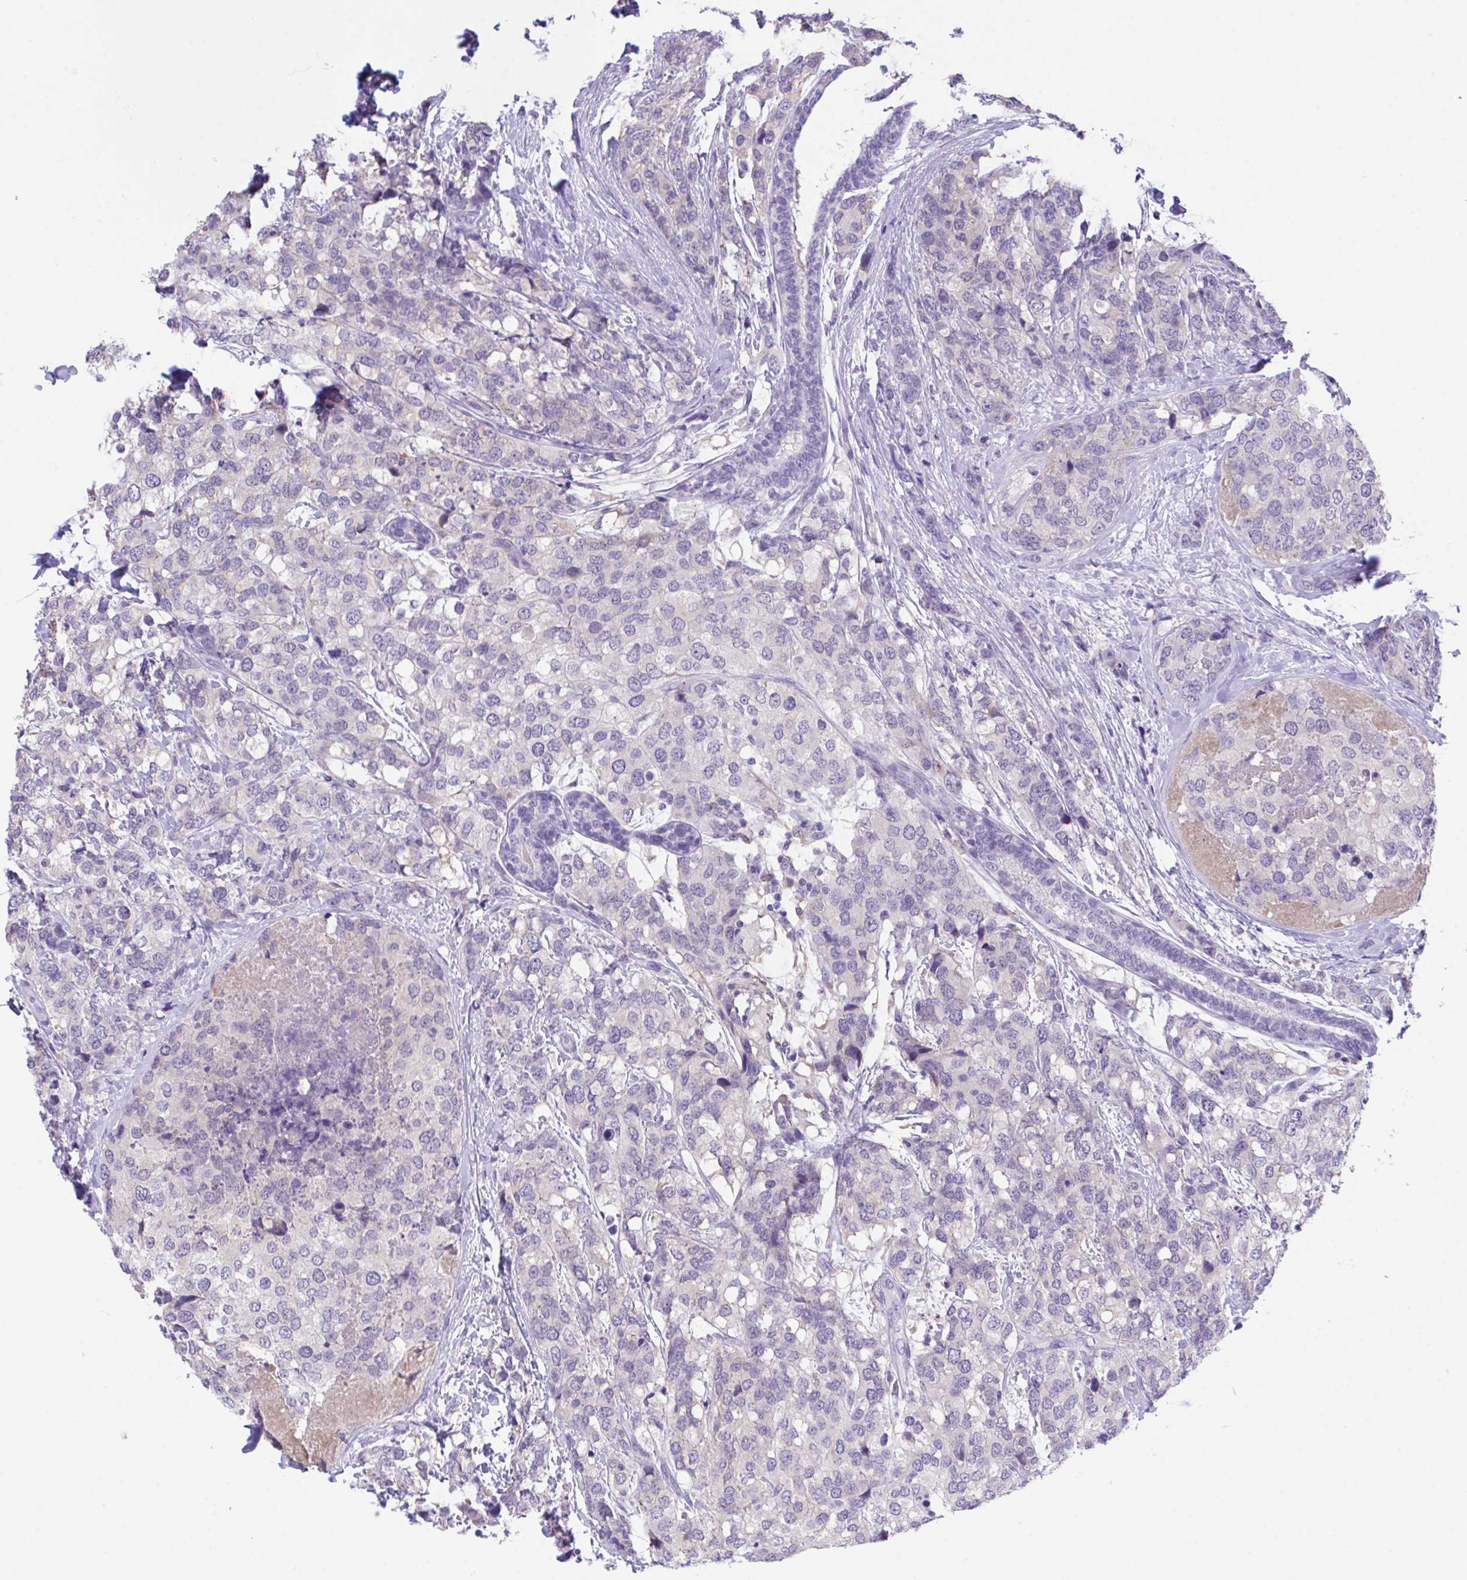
{"staining": {"intensity": "negative", "quantity": "none", "location": "none"}, "tissue": "breast cancer", "cell_type": "Tumor cells", "image_type": "cancer", "snomed": [{"axis": "morphology", "description": "Lobular carcinoma"}, {"axis": "topography", "description": "Breast"}], "caption": "Tumor cells are negative for protein expression in human breast lobular carcinoma. The staining is performed using DAB (3,3'-diaminobenzidine) brown chromogen with nuclei counter-stained in using hematoxylin.", "gene": "HOXB4", "patient": {"sex": "female", "age": 59}}